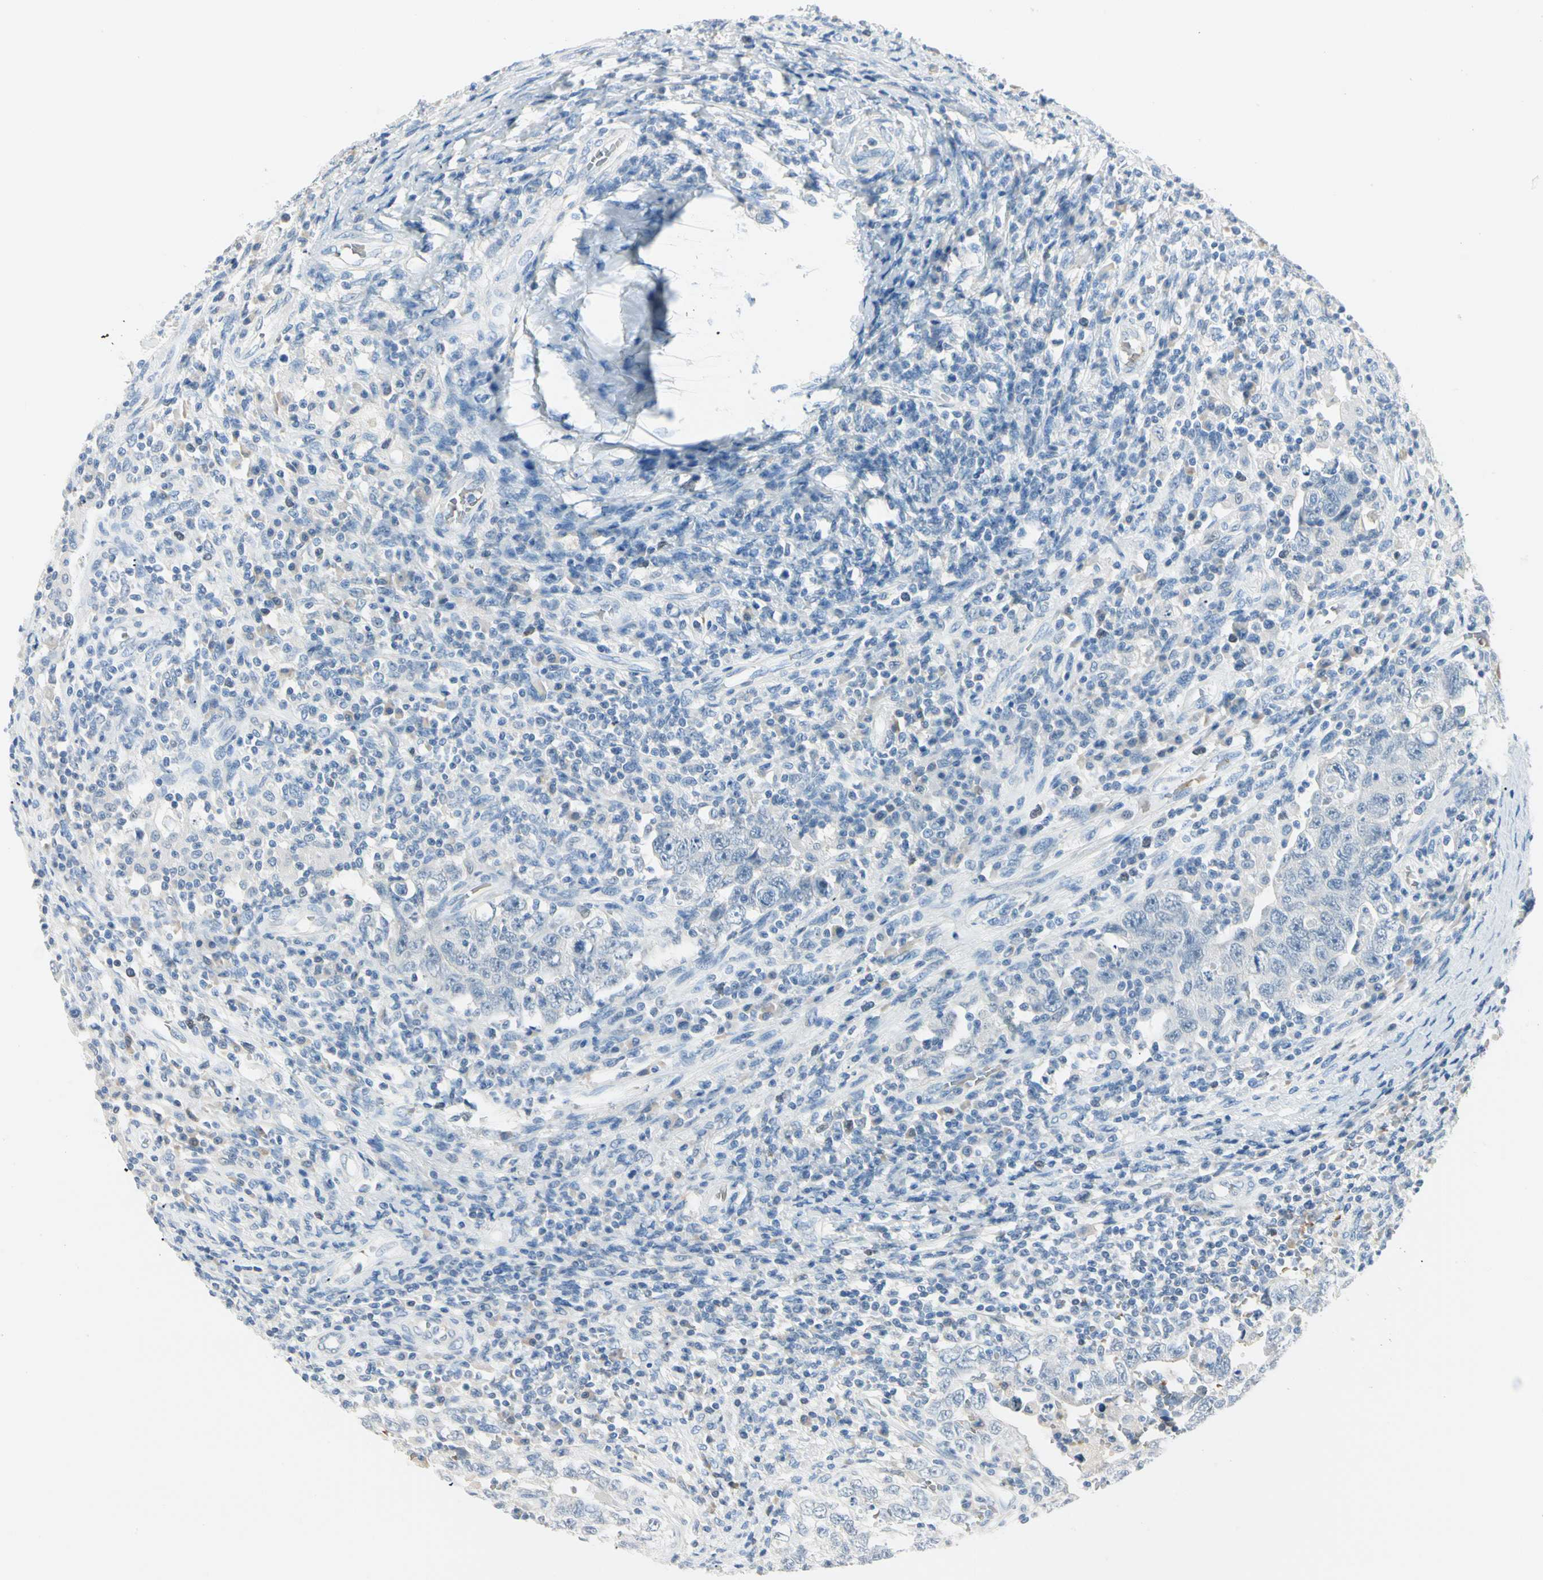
{"staining": {"intensity": "negative", "quantity": "none", "location": "none"}, "tissue": "testis cancer", "cell_type": "Tumor cells", "image_type": "cancer", "snomed": [{"axis": "morphology", "description": "Carcinoma, Embryonal, NOS"}, {"axis": "topography", "description": "Testis"}], "caption": "Image shows no significant protein positivity in tumor cells of testis cancer.", "gene": "CA1", "patient": {"sex": "male", "age": 26}}